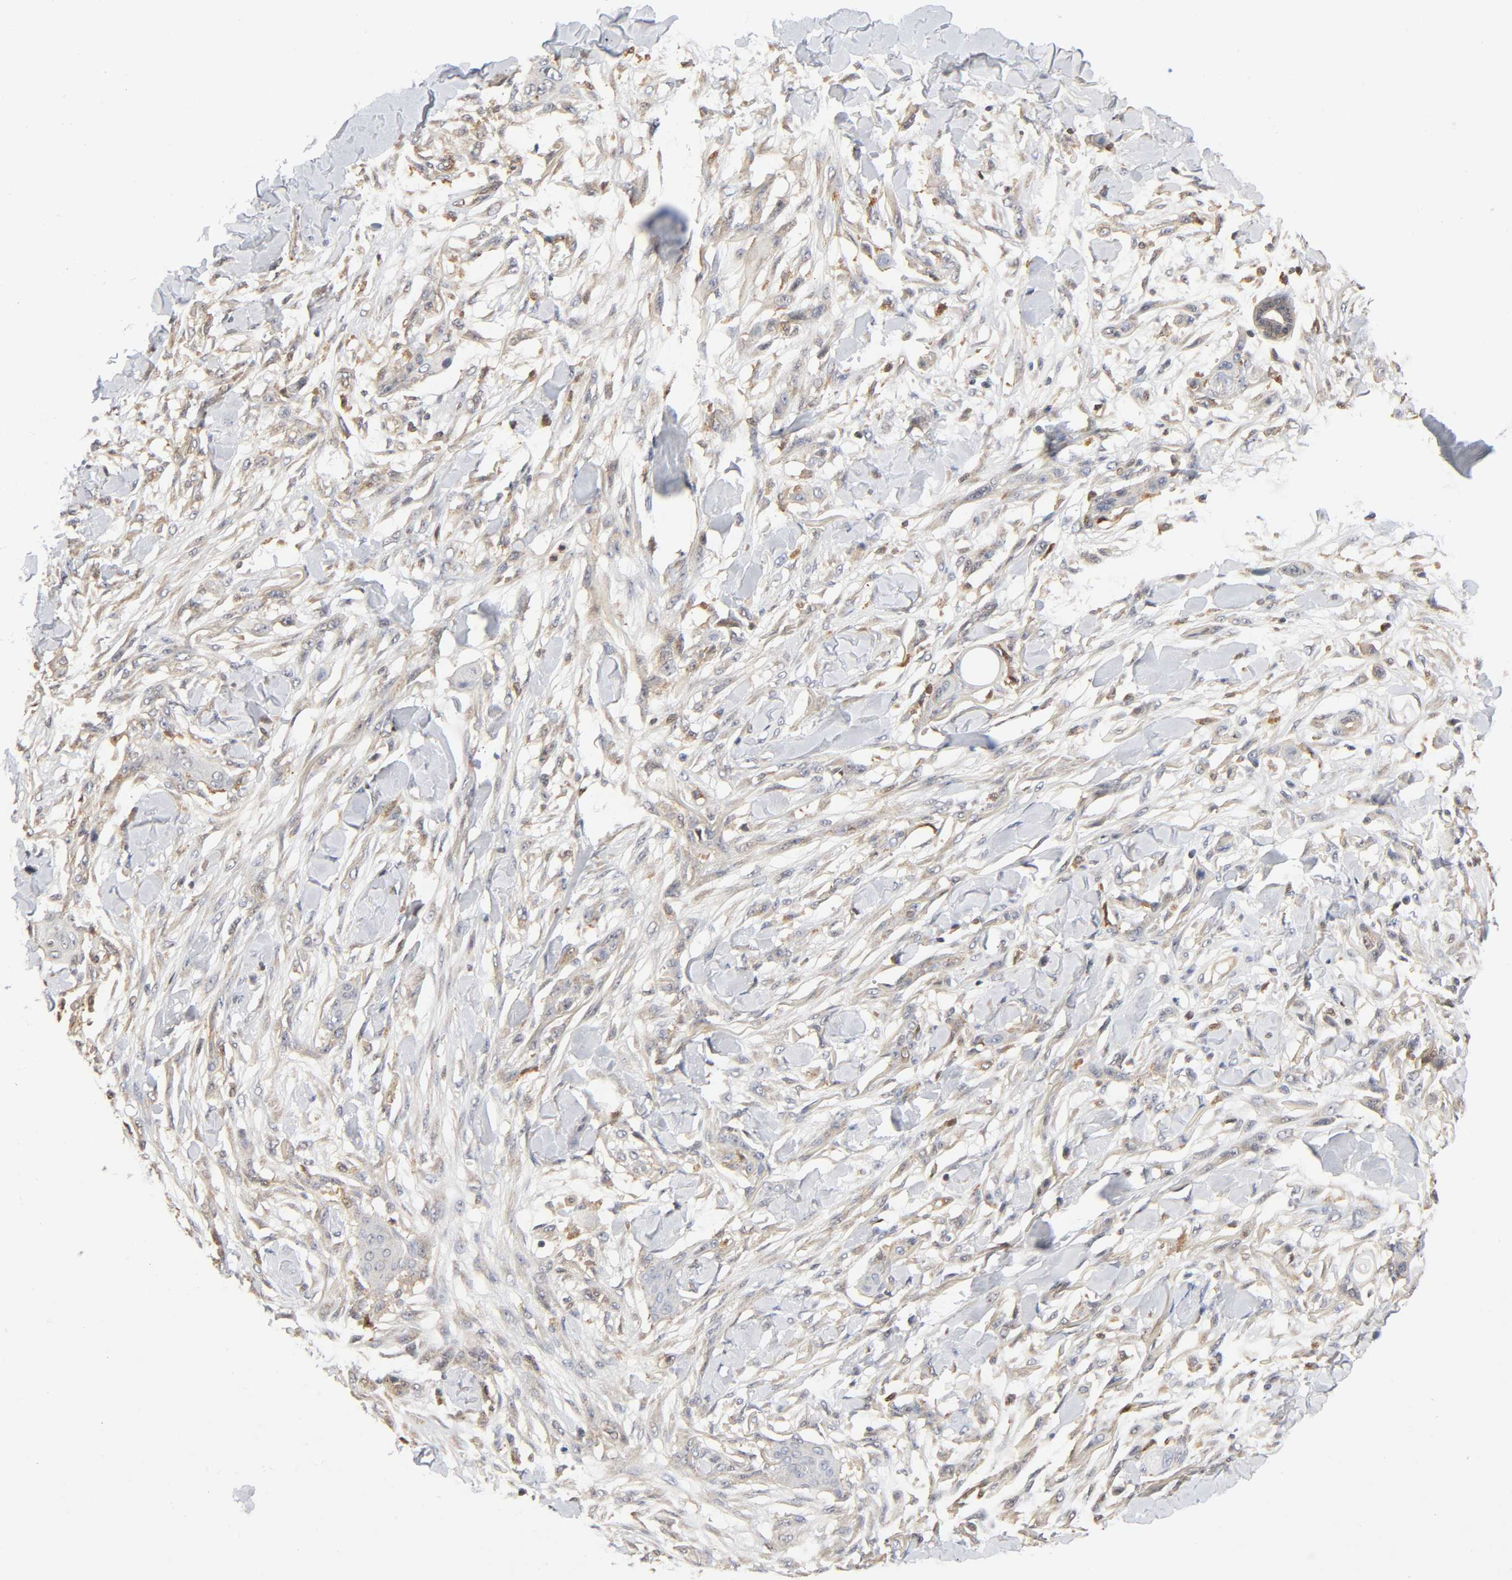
{"staining": {"intensity": "weak", "quantity": "25%-75%", "location": "cytoplasmic/membranous"}, "tissue": "skin cancer", "cell_type": "Tumor cells", "image_type": "cancer", "snomed": [{"axis": "morphology", "description": "Normal tissue, NOS"}, {"axis": "morphology", "description": "Squamous cell carcinoma, NOS"}, {"axis": "topography", "description": "Skin"}], "caption": "Immunohistochemistry (IHC) of skin cancer shows low levels of weak cytoplasmic/membranous staining in about 25%-75% of tumor cells.", "gene": "CASP9", "patient": {"sex": "female", "age": 59}}